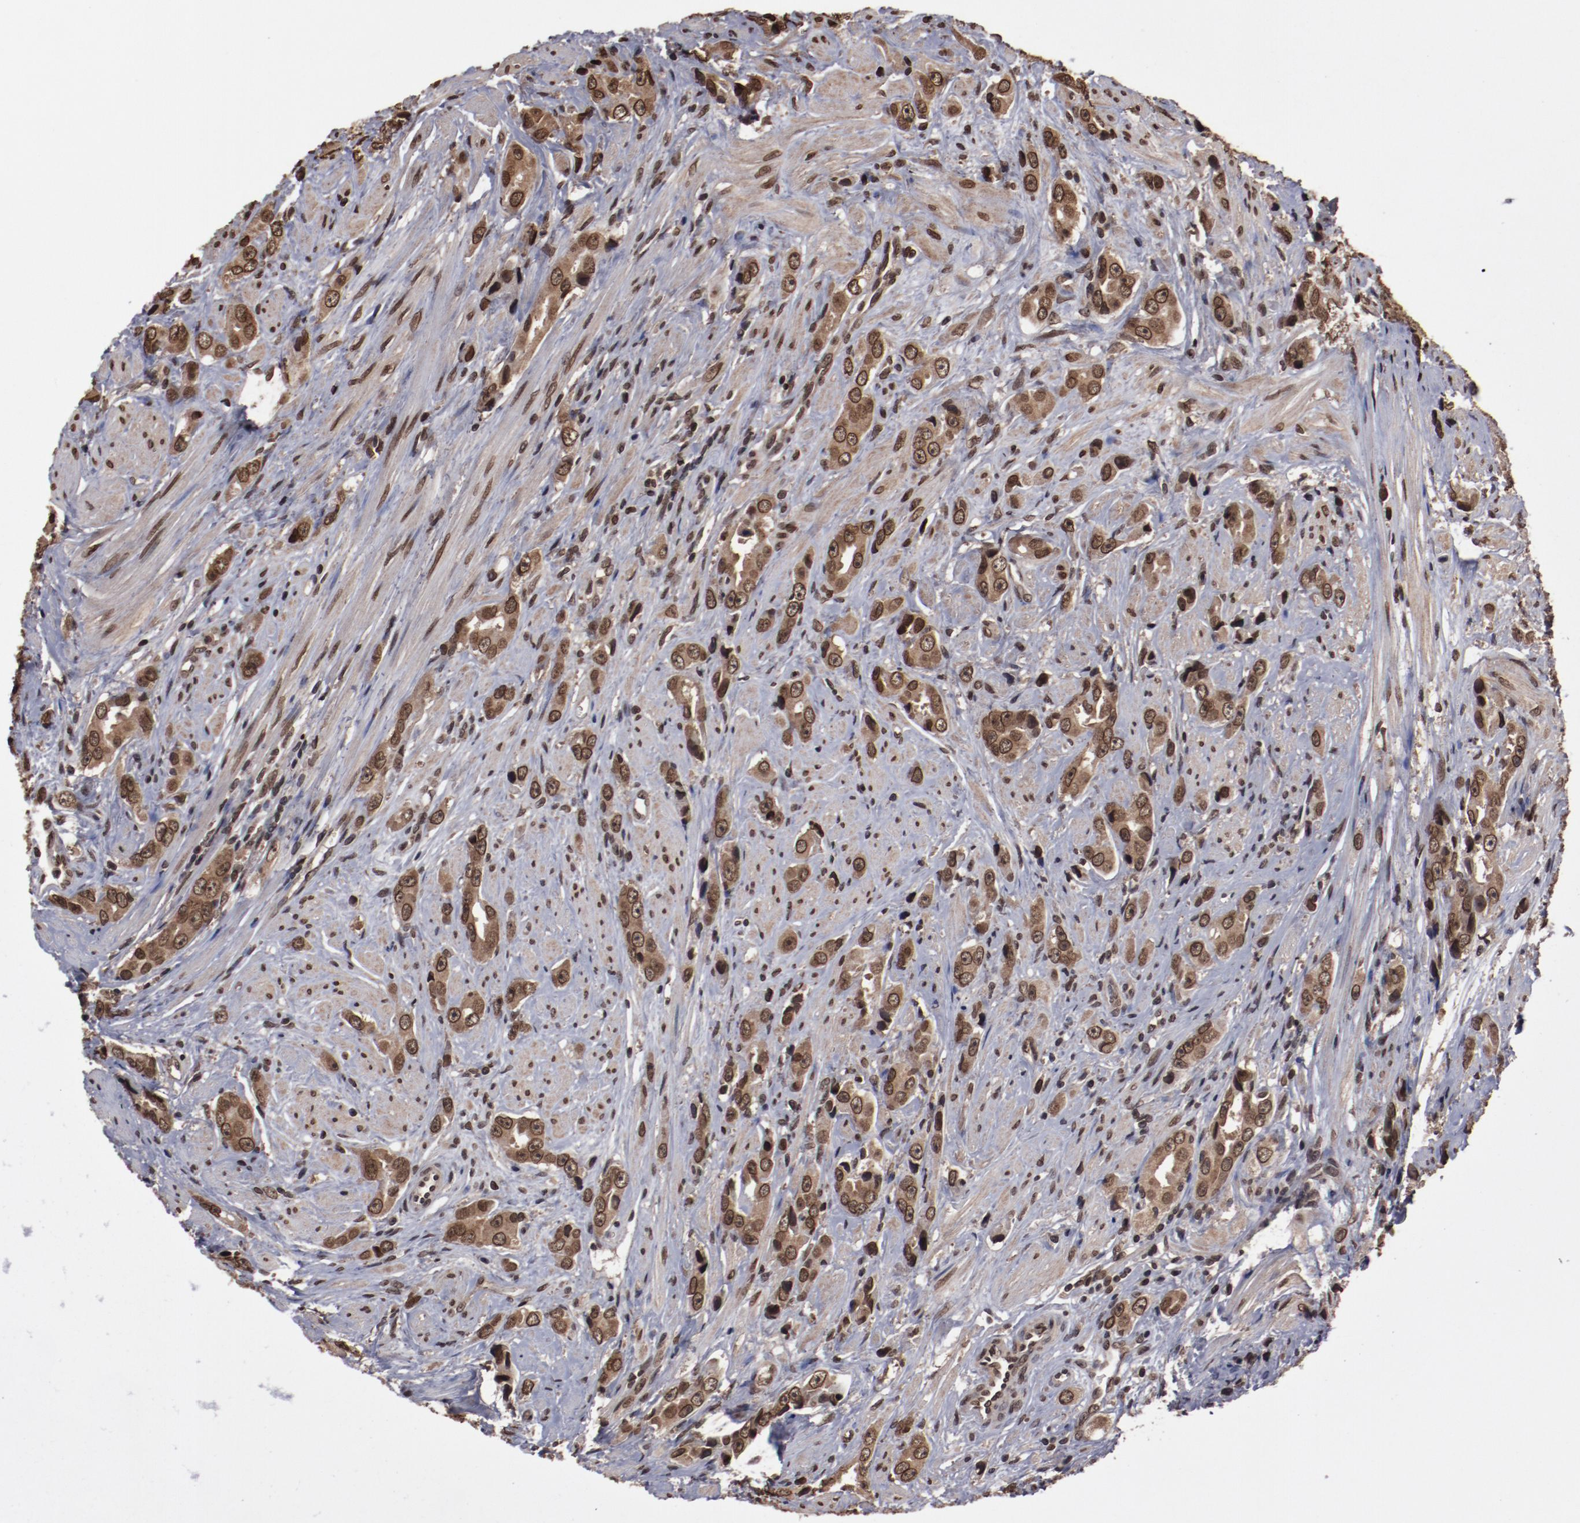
{"staining": {"intensity": "moderate", "quantity": ">75%", "location": "cytoplasmic/membranous,nuclear"}, "tissue": "prostate cancer", "cell_type": "Tumor cells", "image_type": "cancer", "snomed": [{"axis": "morphology", "description": "Adenocarcinoma, Medium grade"}, {"axis": "topography", "description": "Prostate"}], "caption": "An immunohistochemistry histopathology image of tumor tissue is shown. Protein staining in brown highlights moderate cytoplasmic/membranous and nuclear positivity in prostate cancer (medium-grade adenocarcinoma) within tumor cells.", "gene": "AKT1", "patient": {"sex": "male", "age": 53}}